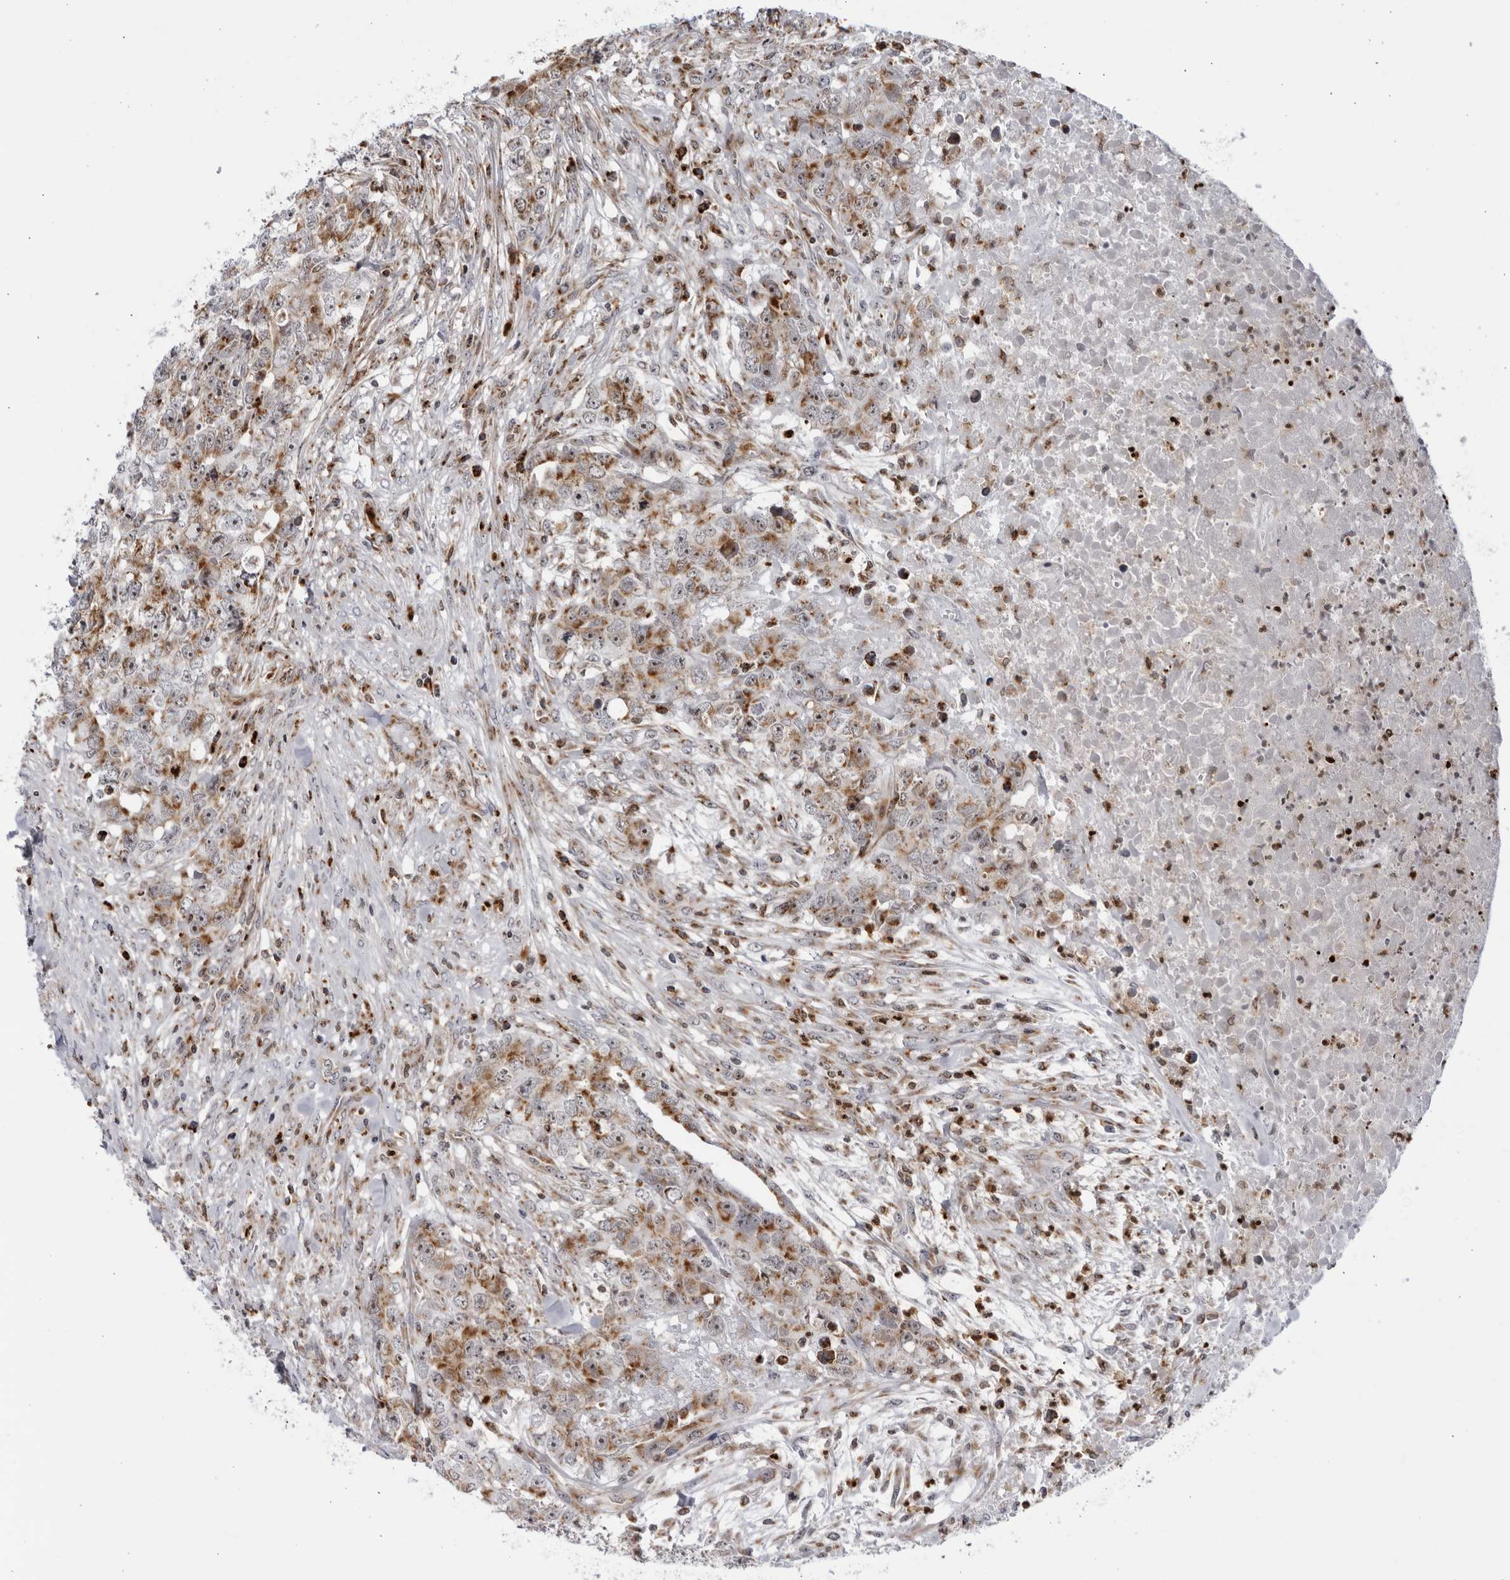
{"staining": {"intensity": "moderate", "quantity": "25%-75%", "location": "cytoplasmic/membranous,nuclear"}, "tissue": "testis cancer", "cell_type": "Tumor cells", "image_type": "cancer", "snomed": [{"axis": "morphology", "description": "Carcinoma, Embryonal, NOS"}, {"axis": "topography", "description": "Testis"}], "caption": "The histopathology image displays staining of testis cancer (embryonal carcinoma), revealing moderate cytoplasmic/membranous and nuclear protein expression (brown color) within tumor cells. Immunohistochemistry (ihc) stains the protein of interest in brown and the nuclei are stained blue.", "gene": "RBM34", "patient": {"sex": "male", "age": 28}}